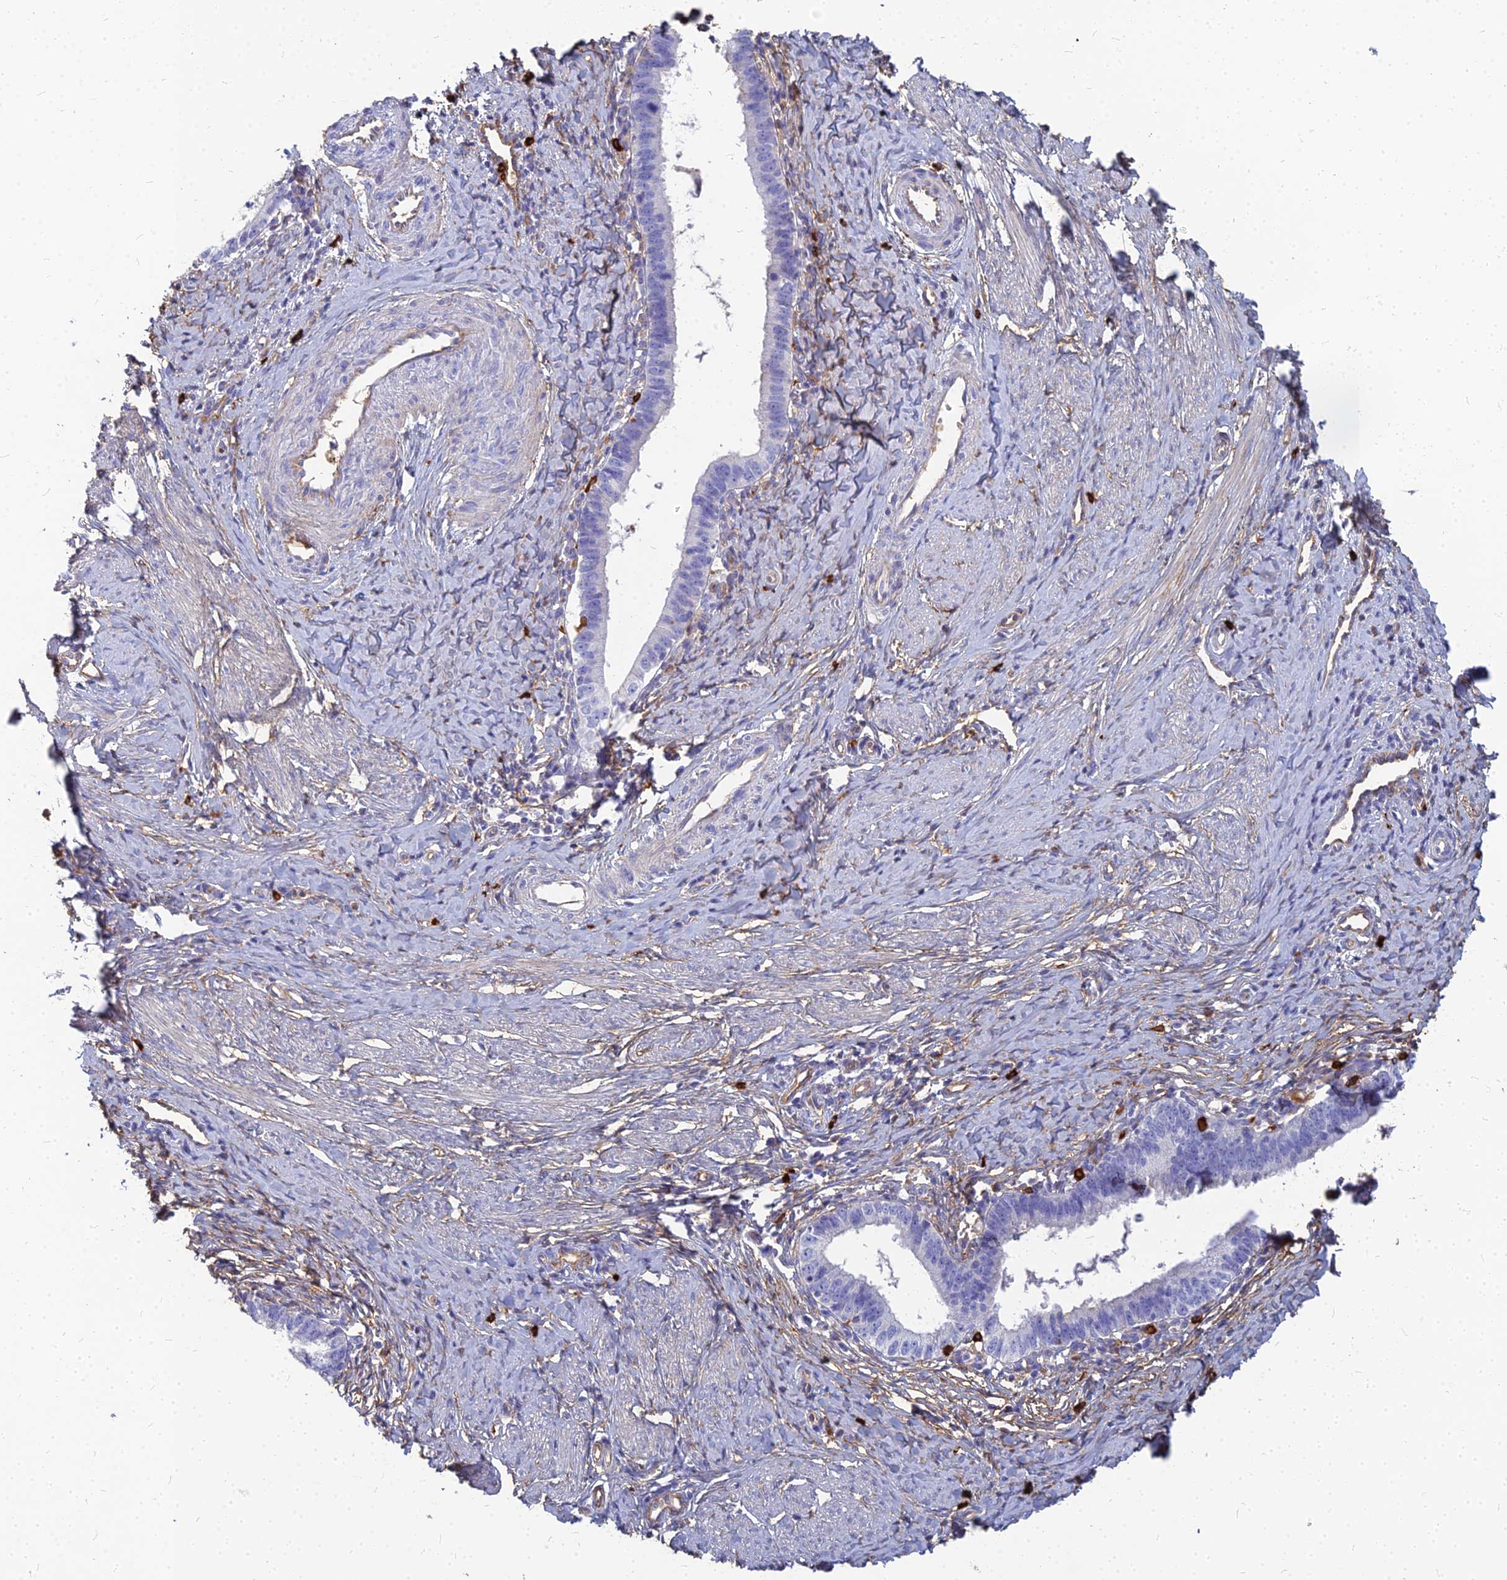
{"staining": {"intensity": "negative", "quantity": "none", "location": "none"}, "tissue": "cervical cancer", "cell_type": "Tumor cells", "image_type": "cancer", "snomed": [{"axis": "morphology", "description": "Adenocarcinoma, NOS"}, {"axis": "topography", "description": "Cervix"}], "caption": "A high-resolution histopathology image shows immunohistochemistry (IHC) staining of cervical cancer, which demonstrates no significant staining in tumor cells.", "gene": "VAT1", "patient": {"sex": "female", "age": 36}}